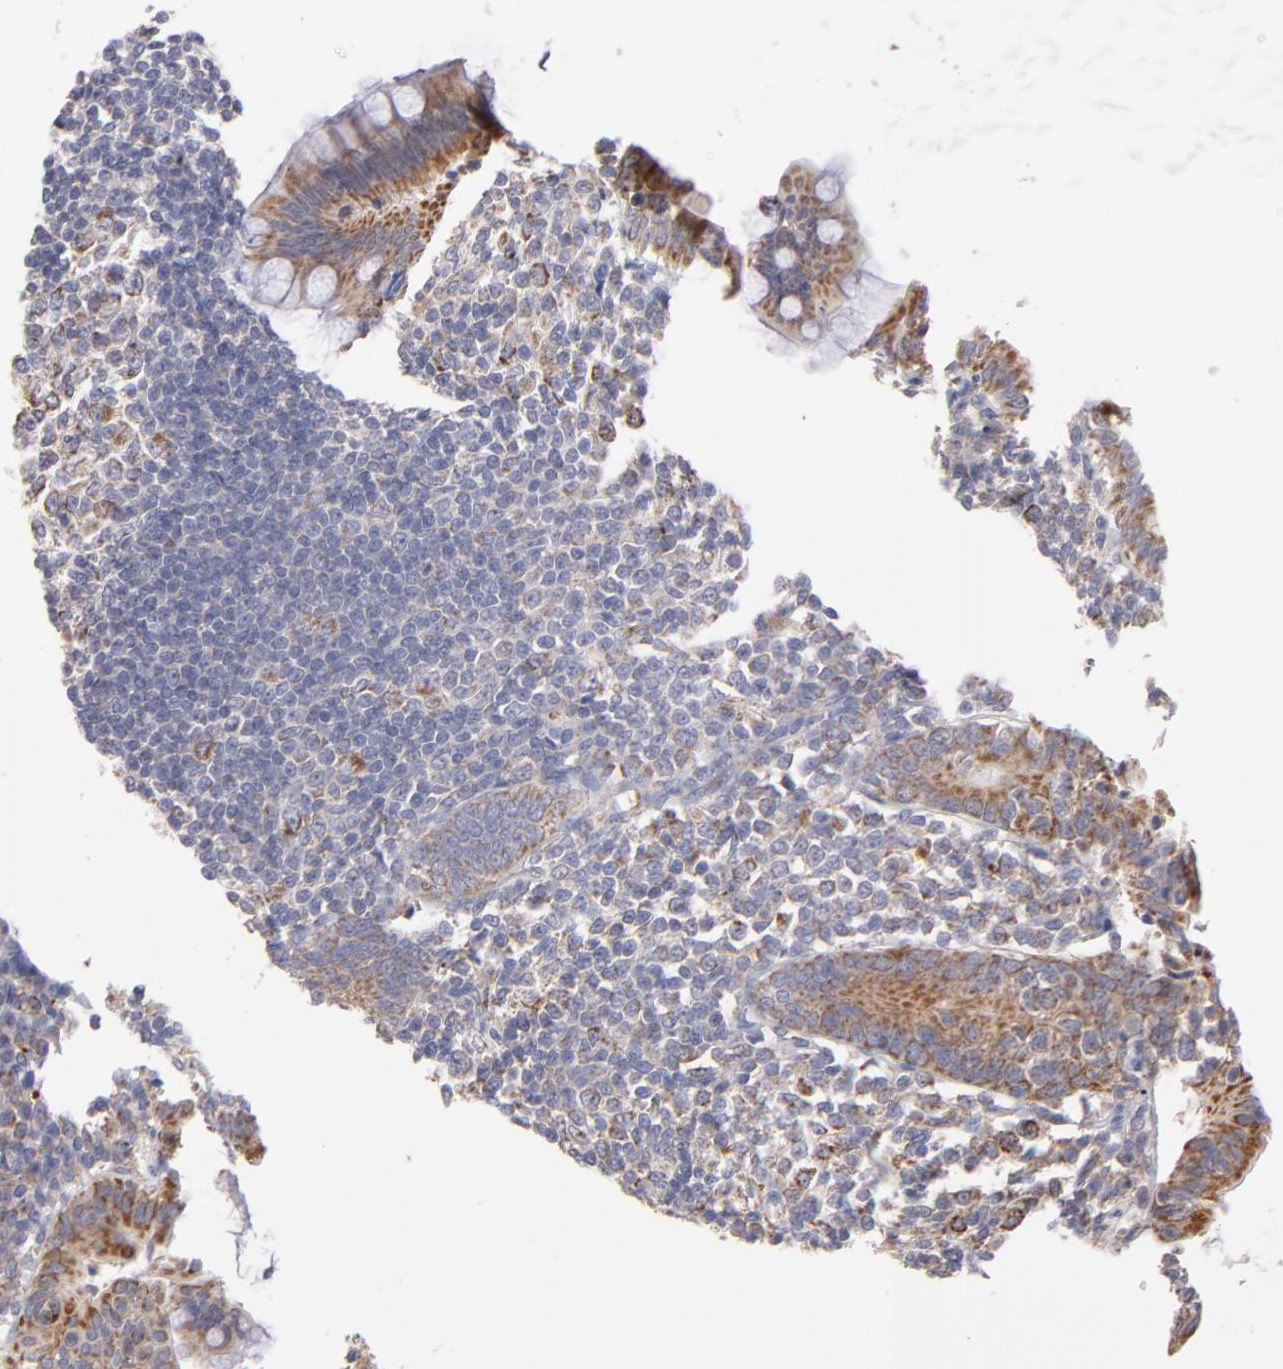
{"staining": {"intensity": "moderate", "quantity": ">75%", "location": "cytoplasmic/membranous"}, "tissue": "appendix", "cell_type": "Glandular cells", "image_type": "normal", "snomed": [{"axis": "morphology", "description": "Normal tissue, NOS"}, {"axis": "topography", "description": "Appendix"}], "caption": "Protein staining of unremarkable appendix reveals moderate cytoplasmic/membranous staining in approximately >75% of glandular cells.", "gene": "HCCS", "patient": {"sex": "female", "age": 66}}